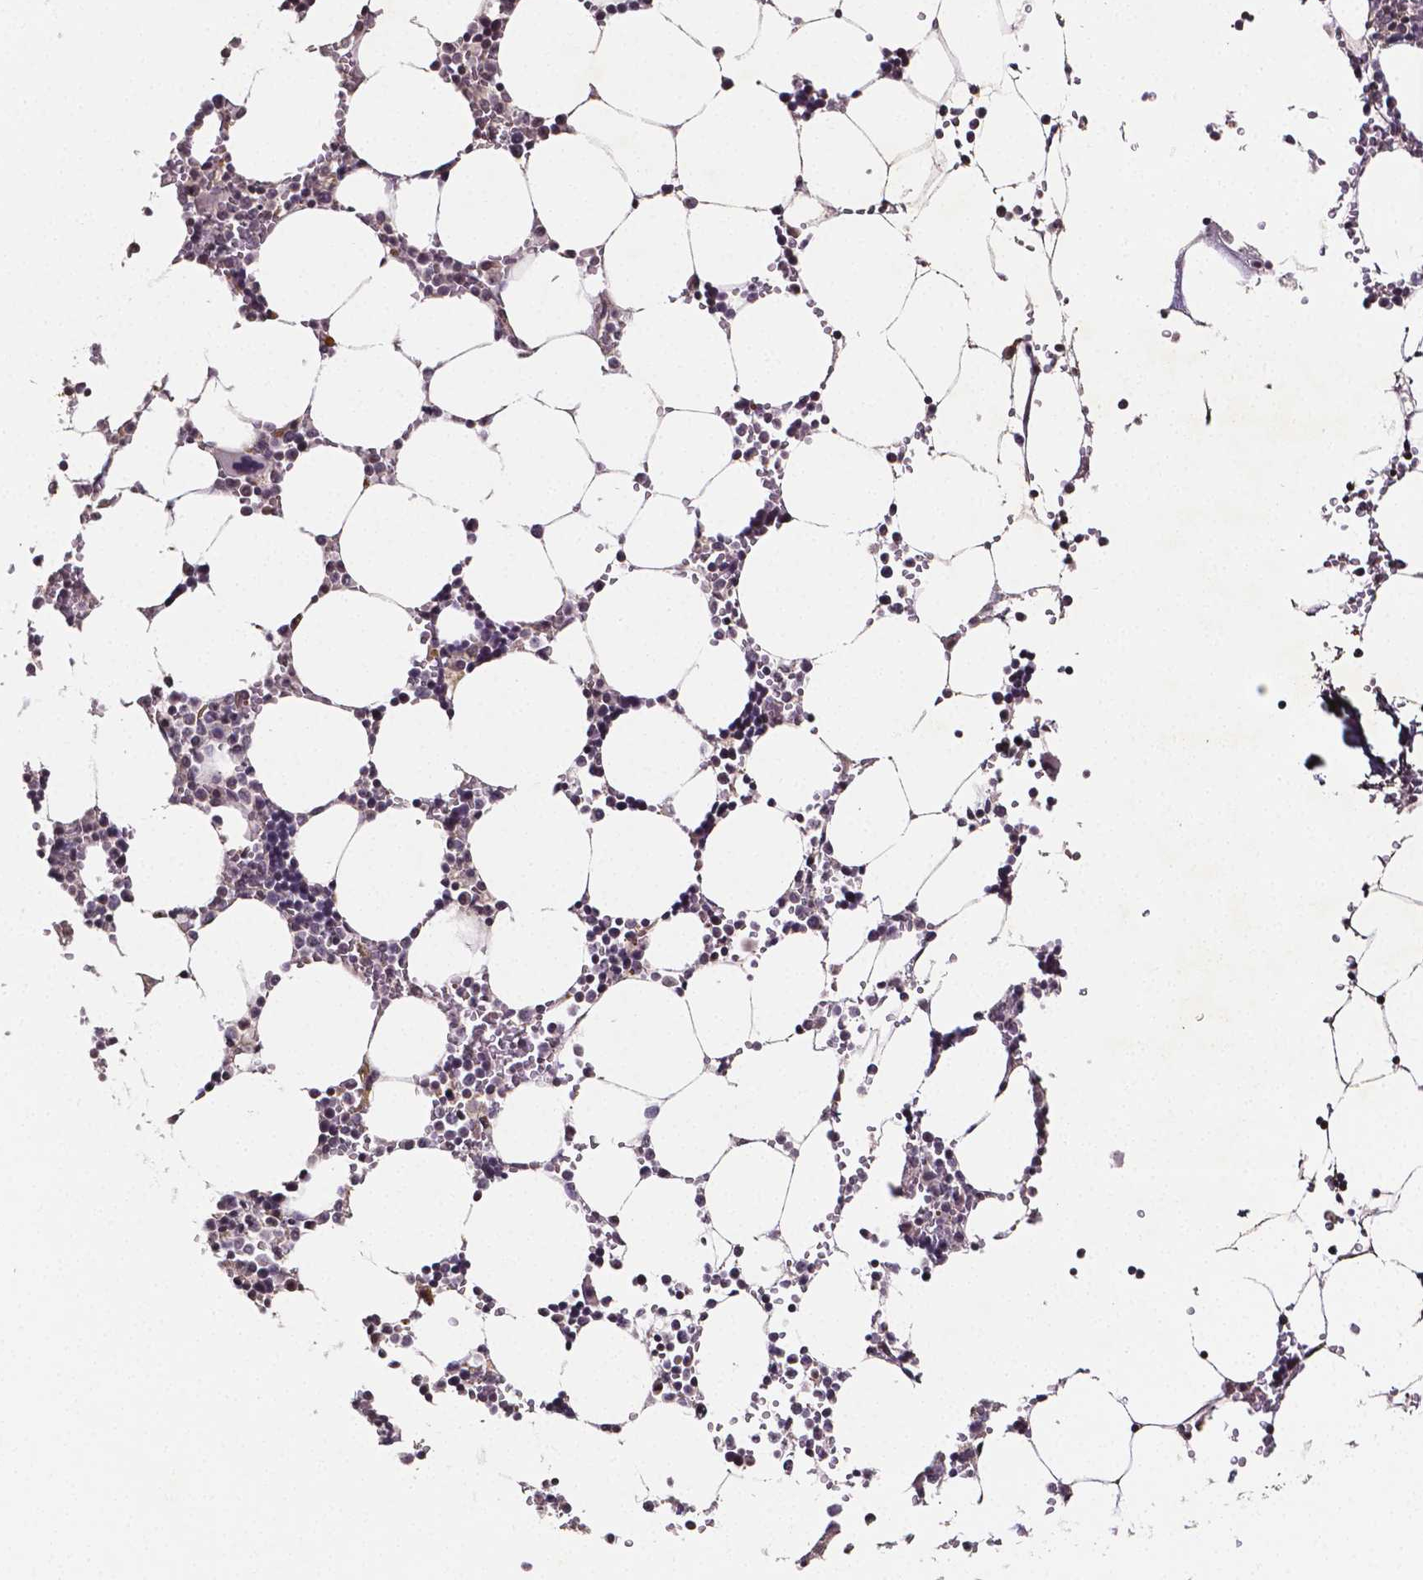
{"staining": {"intensity": "negative", "quantity": "none", "location": "none"}, "tissue": "bone marrow", "cell_type": "Hematopoietic cells", "image_type": "normal", "snomed": [{"axis": "morphology", "description": "Normal tissue, NOS"}, {"axis": "topography", "description": "Bone marrow"}], "caption": "Immunohistochemistry histopathology image of normal bone marrow stained for a protein (brown), which reveals no expression in hematopoietic cells. The staining is performed using DAB brown chromogen with nuclei counter-stained in using hematoxylin.", "gene": "NRGN", "patient": {"sex": "male", "age": 64}}